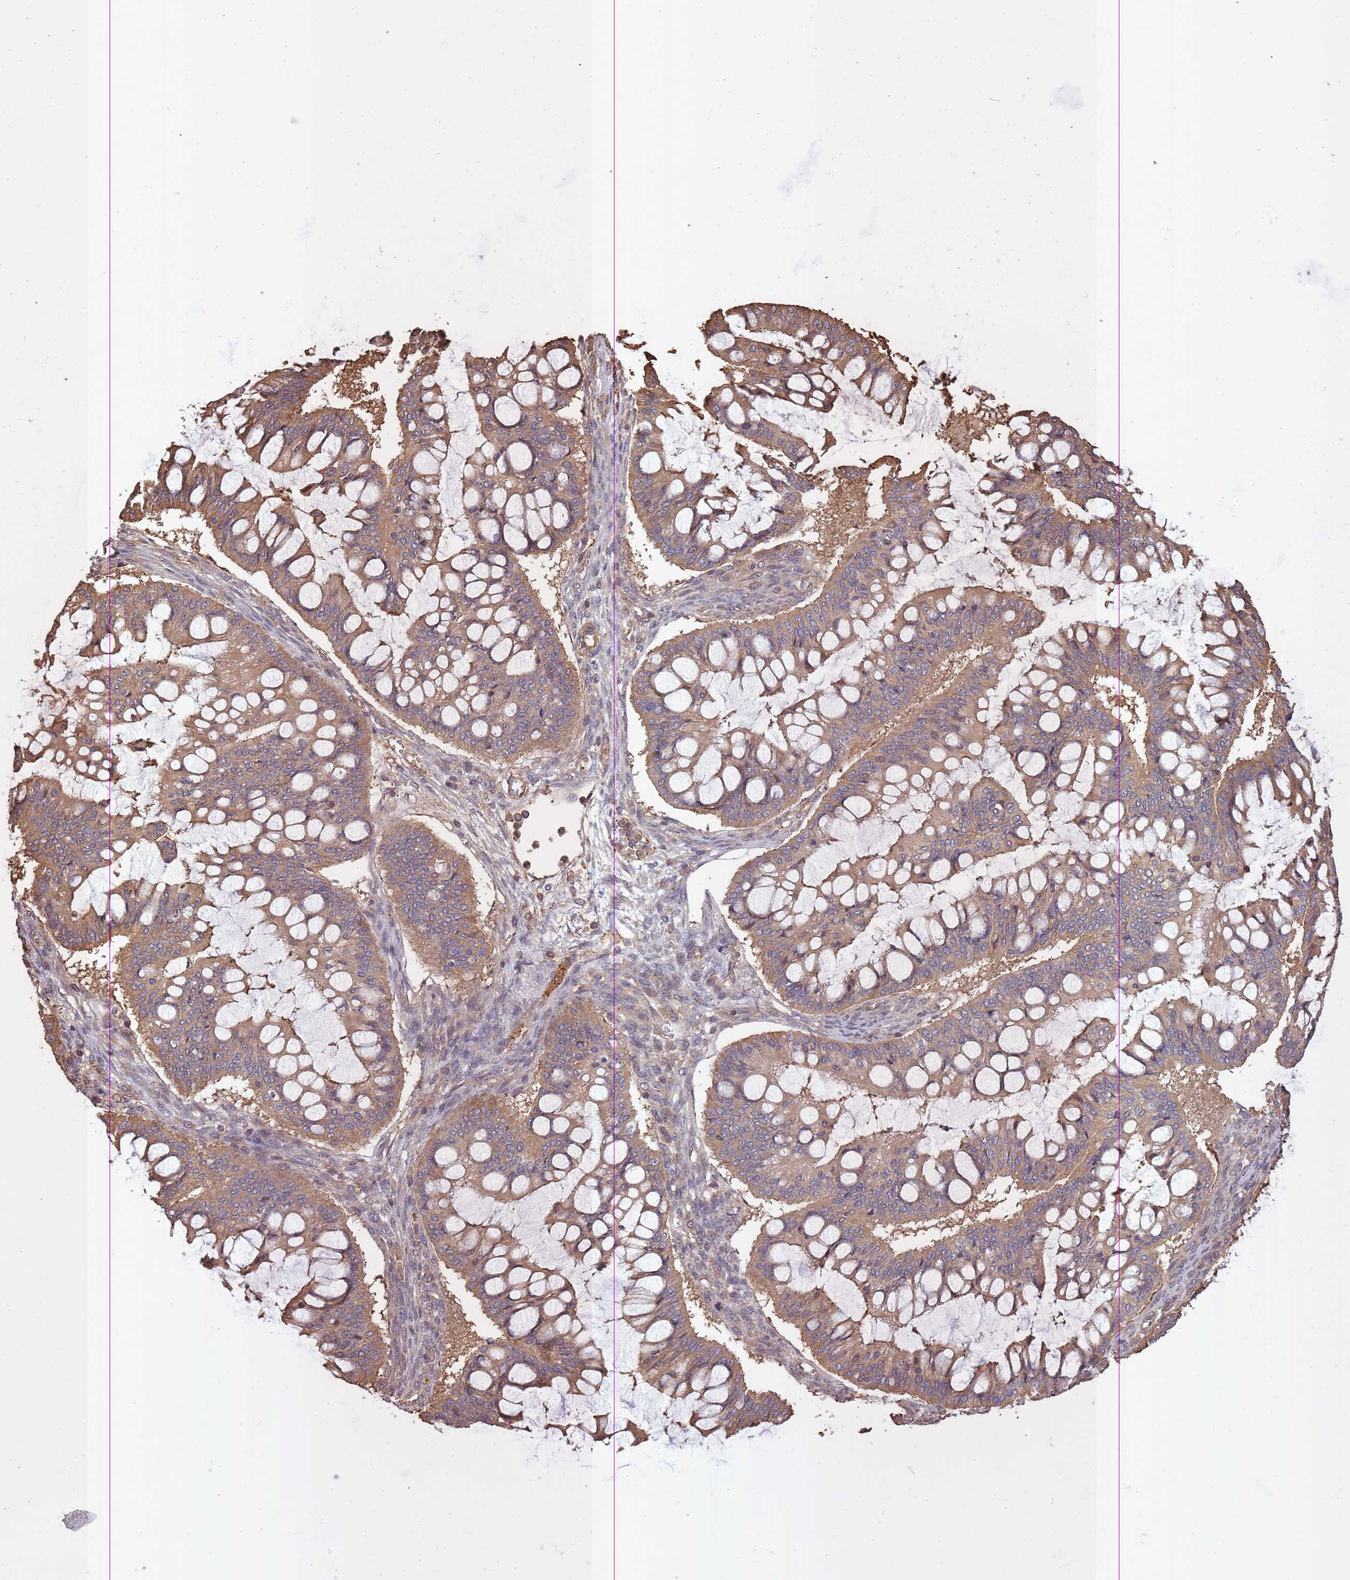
{"staining": {"intensity": "moderate", "quantity": ">75%", "location": "cytoplasmic/membranous"}, "tissue": "ovarian cancer", "cell_type": "Tumor cells", "image_type": "cancer", "snomed": [{"axis": "morphology", "description": "Cystadenocarcinoma, mucinous, NOS"}, {"axis": "topography", "description": "Ovary"}], "caption": "Mucinous cystadenocarcinoma (ovarian) stained with DAB (3,3'-diaminobenzidine) immunohistochemistry (IHC) demonstrates medium levels of moderate cytoplasmic/membranous staining in approximately >75% of tumor cells. (Brightfield microscopy of DAB IHC at high magnification).", "gene": "ARMH3", "patient": {"sex": "female", "age": 73}}